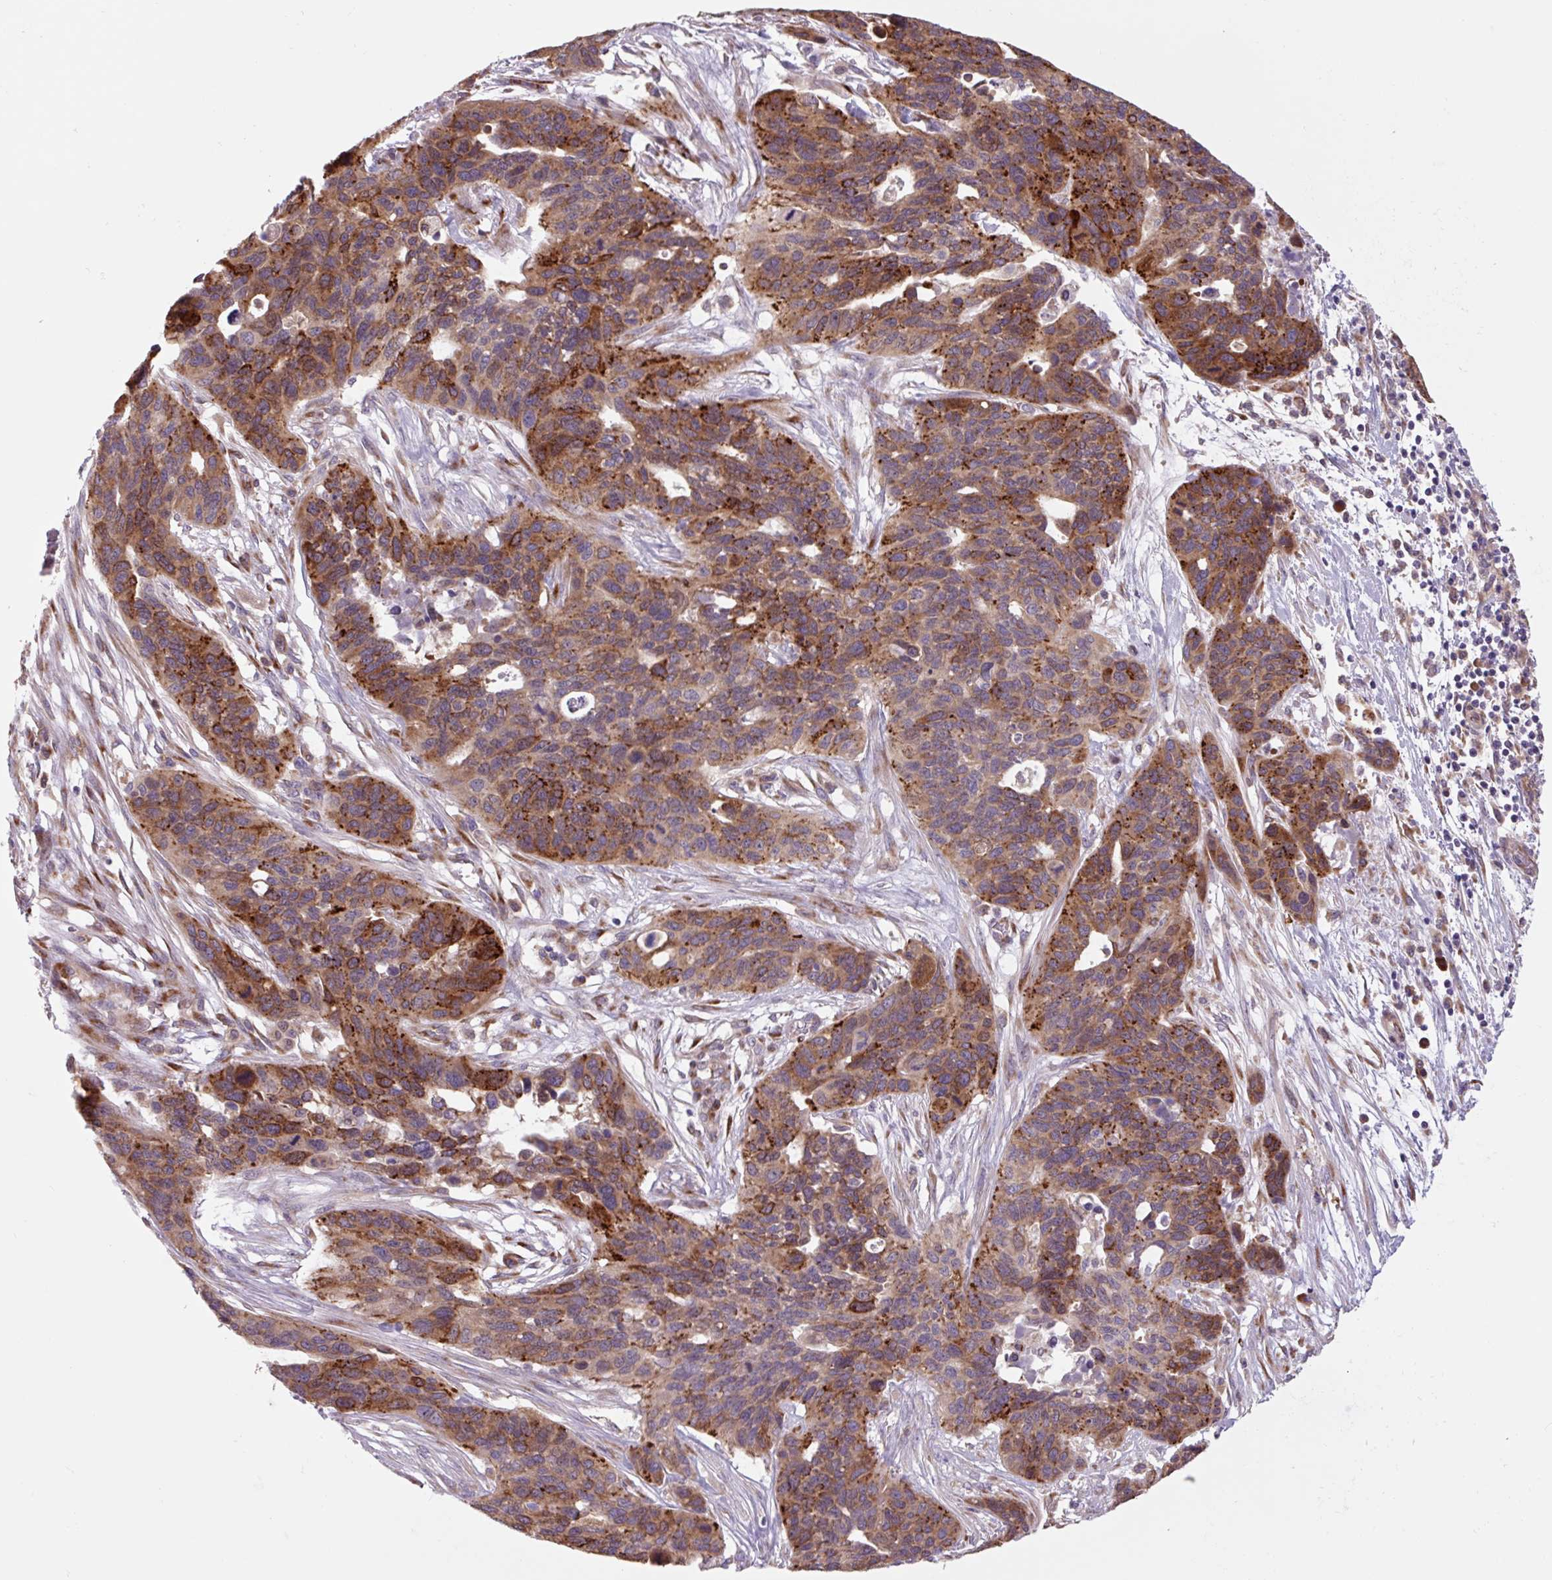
{"staining": {"intensity": "strong", "quantity": ">75%", "location": "cytoplasmic/membranous"}, "tissue": "ovarian cancer", "cell_type": "Tumor cells", "image_type": "cancer", "snomed": [{"axis": "morphology", "description": "Cystadenocarcinoma, serous, NOS"}, {"axis": "topography", "description": "Ovary"}], "caption": "Immunohistochemistry (IHC) photomicrograph of neoplastic tissue: ovarian serous cystadenocarcinoma stained using immunohistochemistry demonstrates high levels of strong protein expression localized specifically in the cytoplasmic/membranous of tumor cells, appearing as a cytoplasmic/membranous brown color.", "gene": "PLA2G4A", "patient": {"sex": "female", "age": 64}}